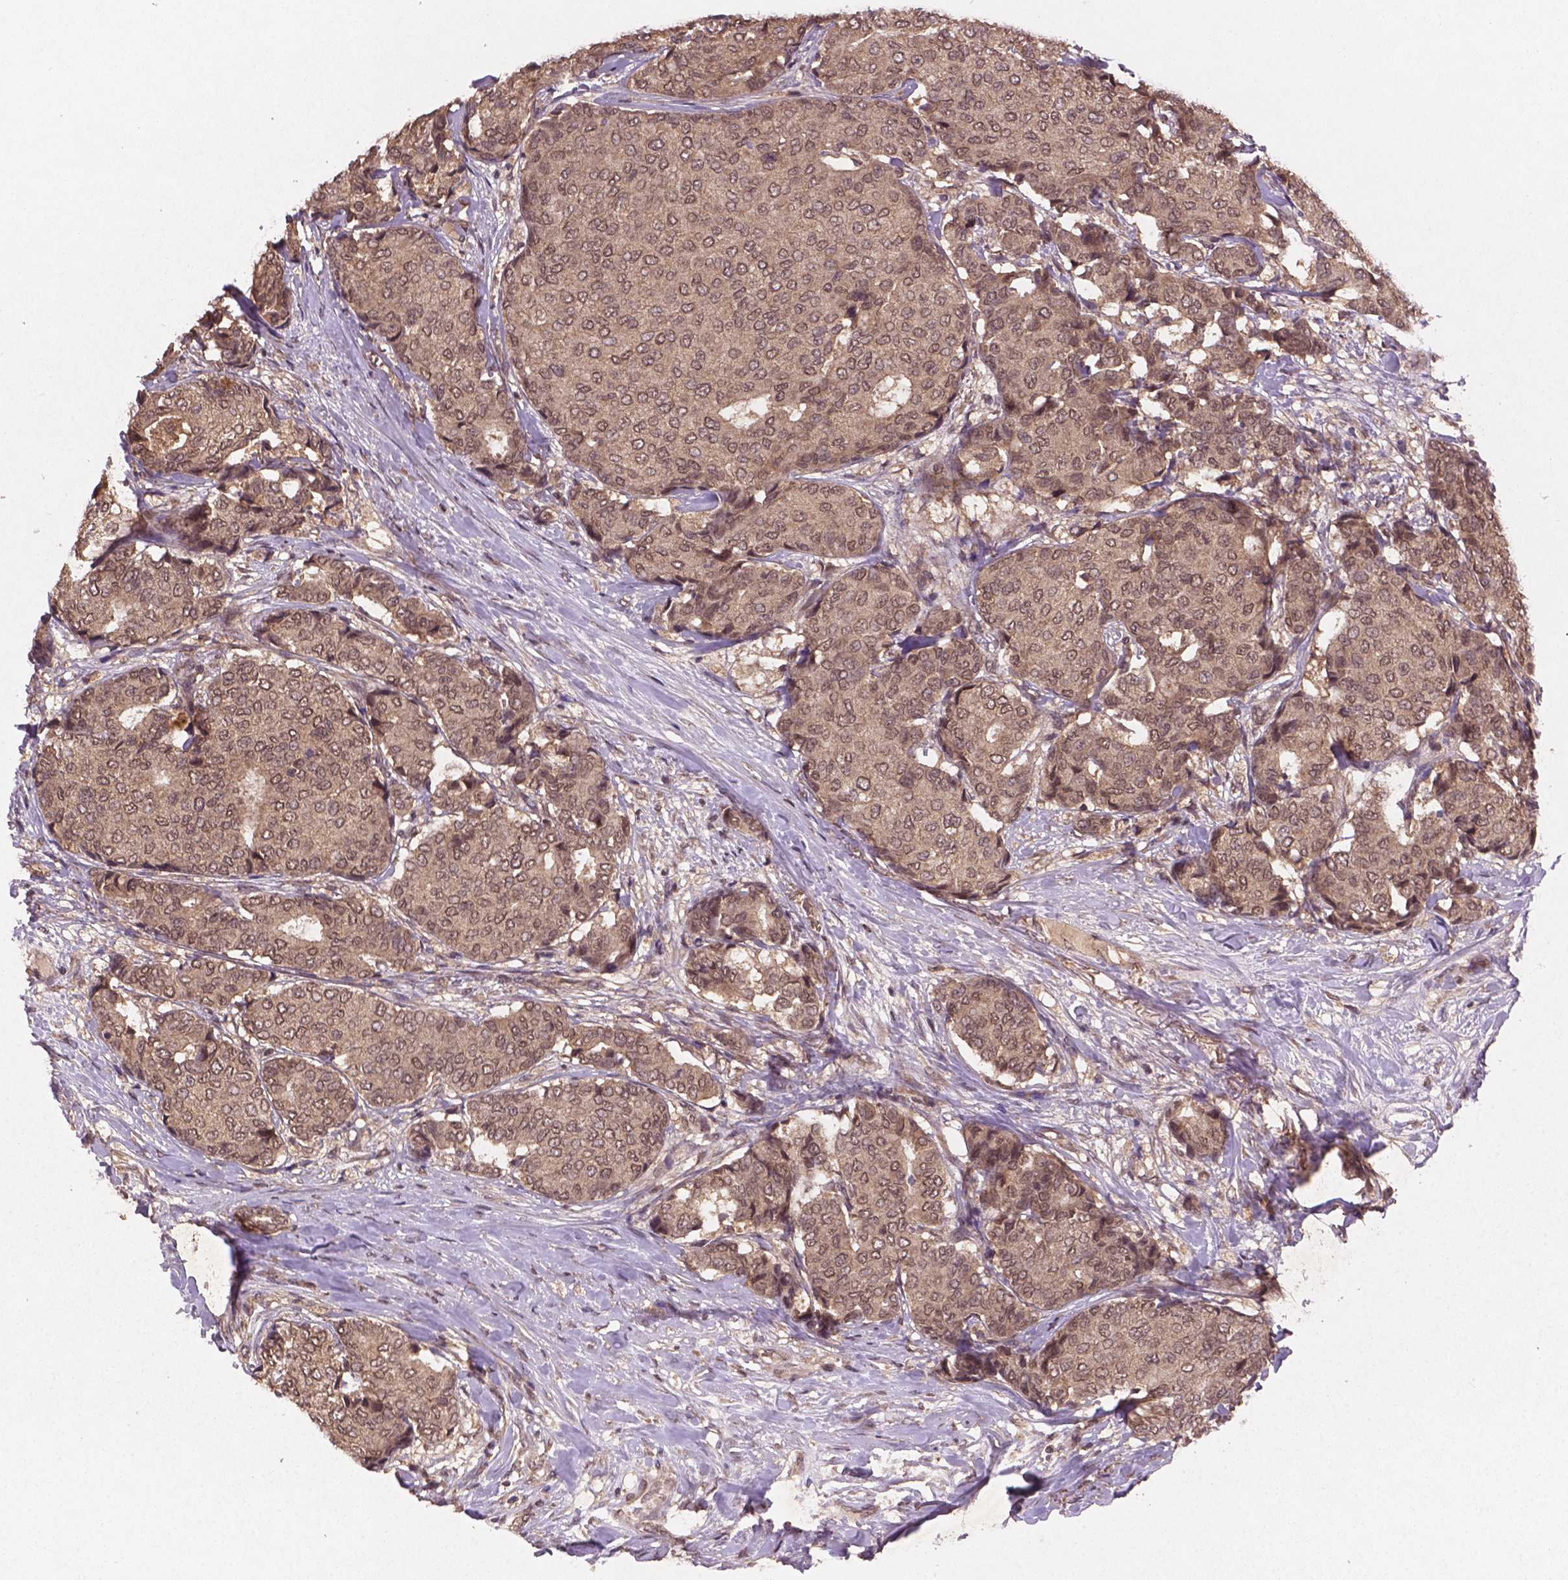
{"staining": {"intensity": "weak", "quantity": ">75%", "location": "cytoplasmic/membranous,nuclear"}, "tissue": "breast cancer", "cell_type": "Tumor cells", "image_type": "cancer", "snomed": [{"axis": "morphology", "description": "Duct carcinoma"}, {"axis": "topography", "description": "Breast"}], "caption": "This image exhibits immunohistochemistry (IHC) staining of breast intraductal carcinoma, with low weak cytoplasmic/membranous and nuclear staining in approximately >75% of tumor cells.", "gene": "NIPAL2", "patient": {"sex": "female", "age": 75}}